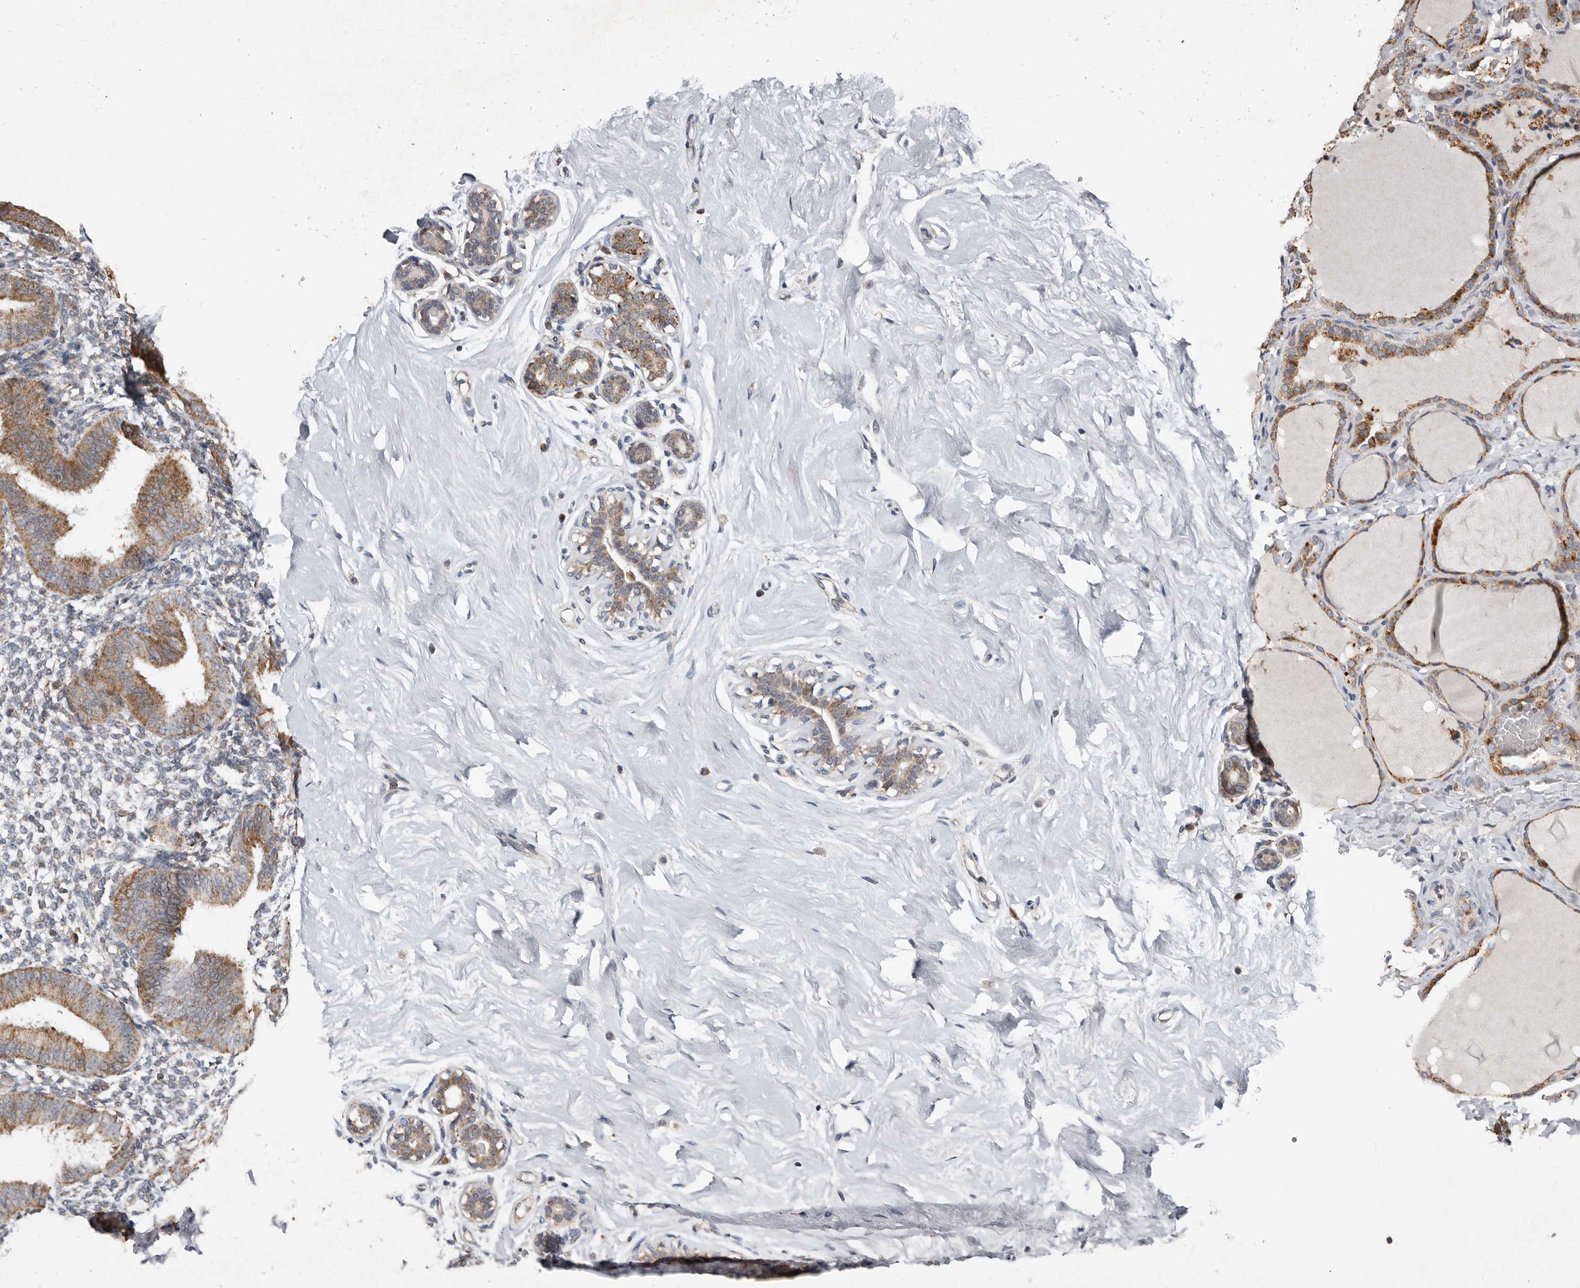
{"staining": {"intensity": "negative", "quantity": "none", "location": "none"}, "tissue": "breast", "cell_type": "Adipocytes", "image_type": "normal", "snomed": [{"axis": "morphology", "description": "Normal tissue, NOS"}, {"axis": "morphology", "description": "Adenoma, NOS"}, {"axis": "topography", "description": "Breast"}], "caption": "High power microscopy micrograph of an IHC micrograph of benign breast, revealing no significant staining in adipocytes.", "gene": "MRPL18", "patient": {"sex": "female", "age": 23}}